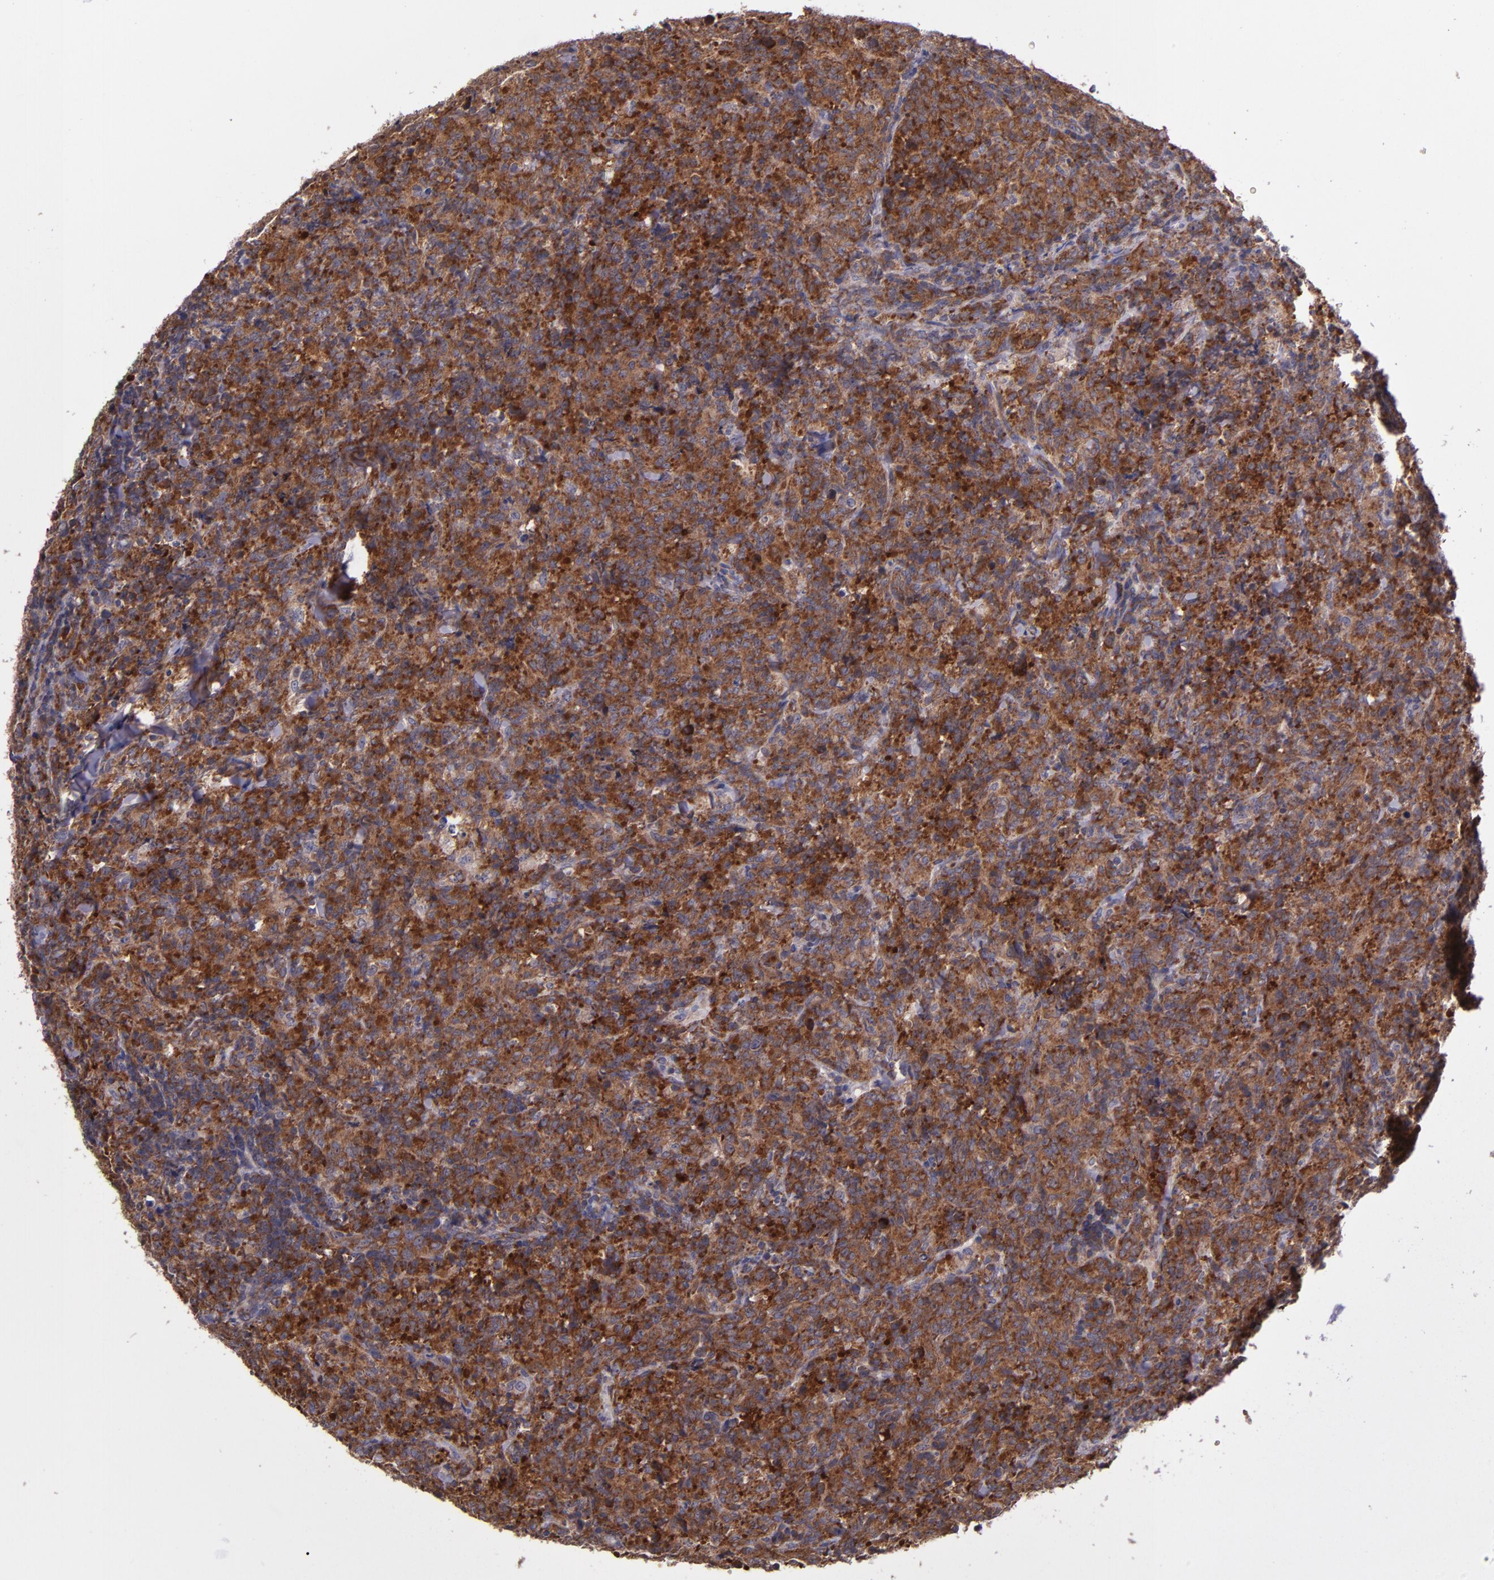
{"staining": {"intensity": "strong", "quantity": ">75%", "location": "cytoplasmic/membranous"}, "tissue": "lymphoma", "cell_type": "Tumor cells", "image_type": "cancer", "snomed": [{"axis": "morphology", "description": "Malignant lymphoma, non-Hodgkin's type, High grade"}, {"axis": "topography", "description": "Tonsil"}], "caption": "Immunohistochemical staining of human lymphoma displays high levels of strong cytoplasmic/membranous protein positivity in about >75% of tumor cells.", "gene": "EIF4ENIF1", "patient": {"sex": "female", "age": 36}}